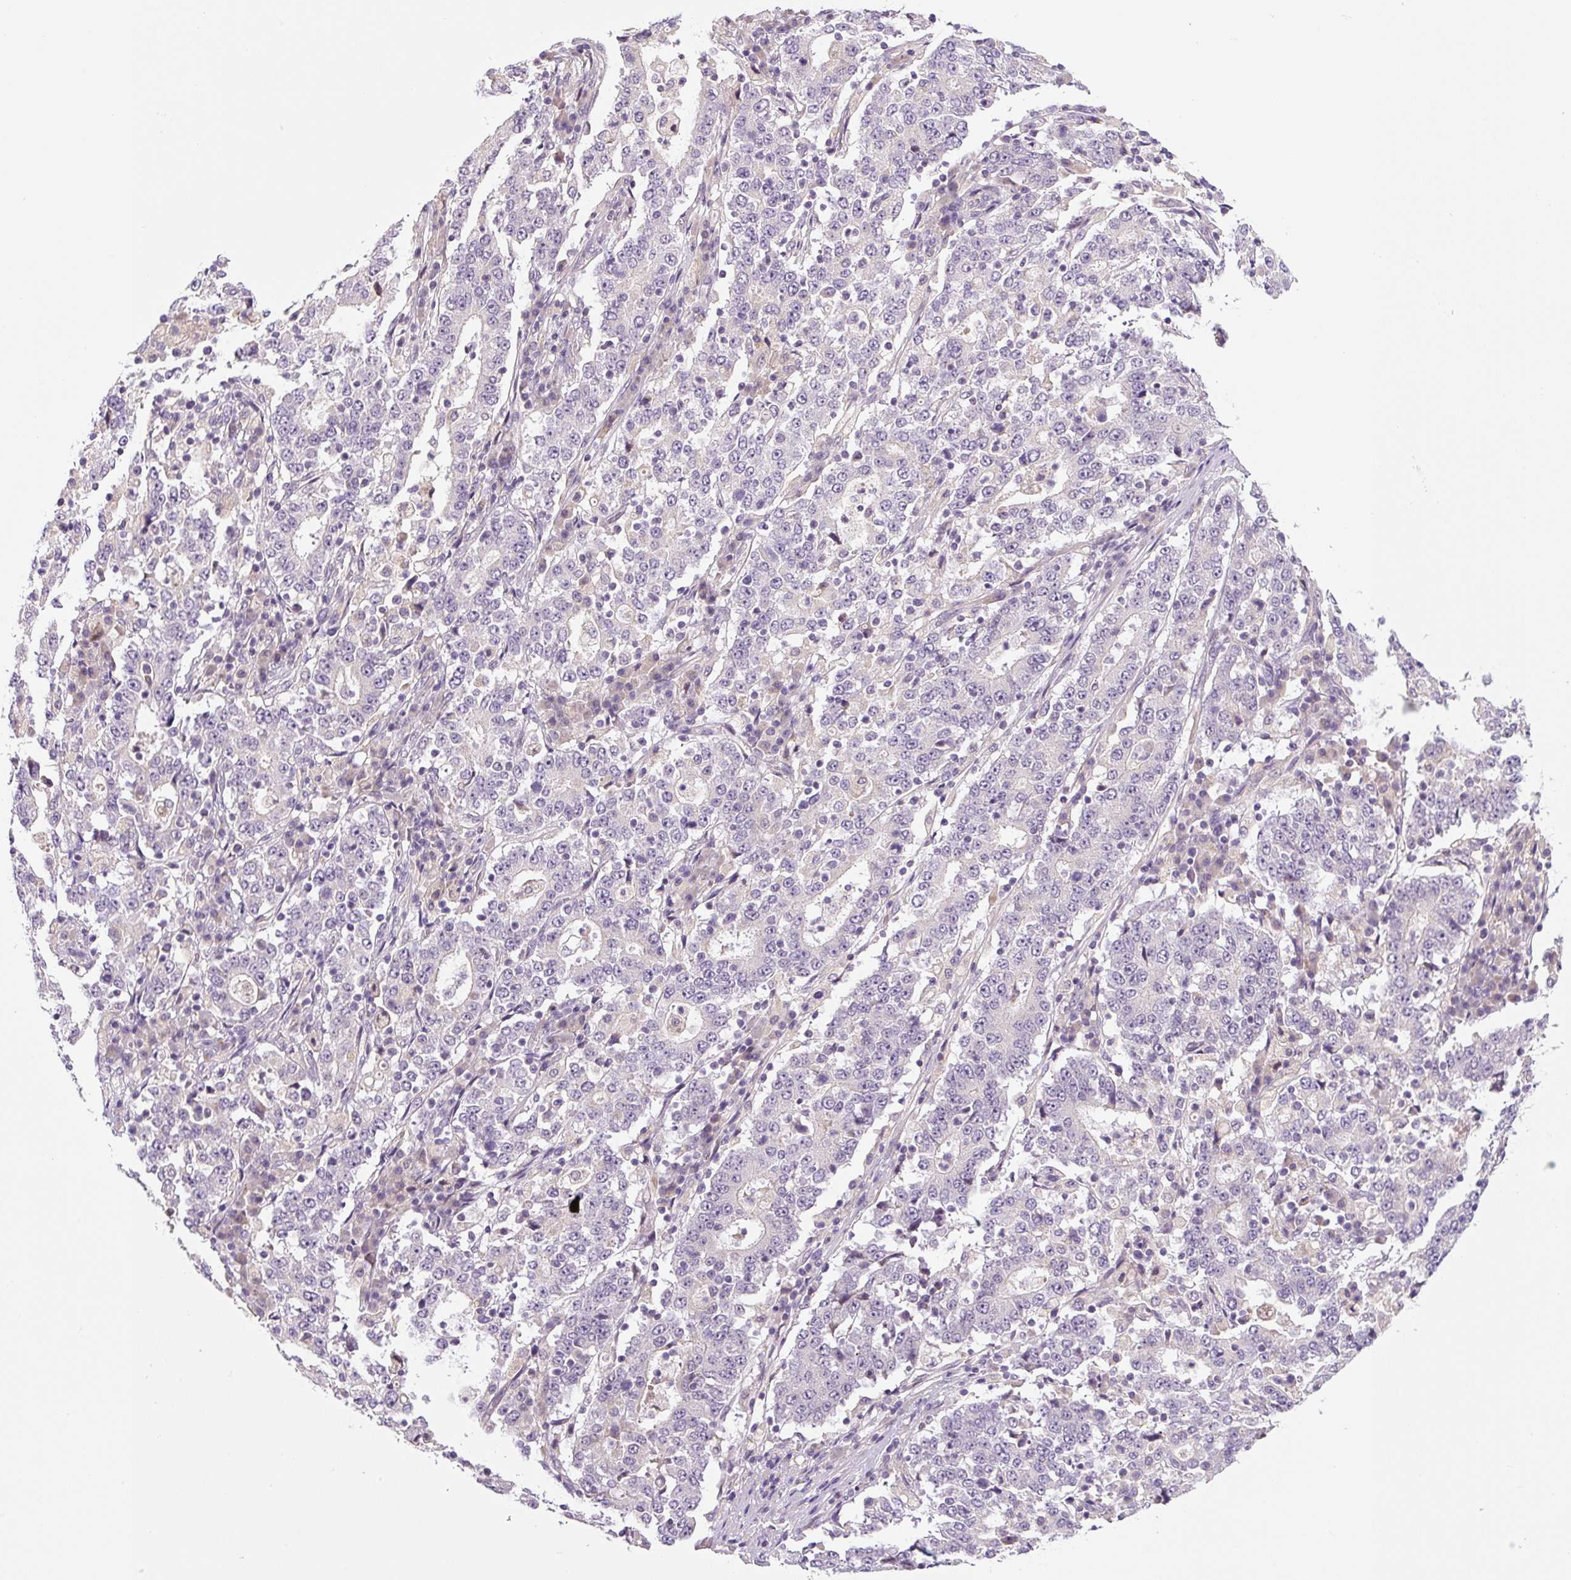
{"staining": {"intensity": "negative", "quantity": "none", "location": "none"}, "tissue": "stomach cancer", "cell_type": "Tumor cells", "image_type": "cancer", "snomed": [{"axis": "morphology", "description": "Adenocarcinoma, NOS"}, {"axis": "topography", "description": "Stomach"}], "caption": "Immunohistochemical staining of stomach cancer exhibits no significant staining in tumor cells.", "gene": "PRKAA2", "patient": {"sex": "male", "age": 59}}